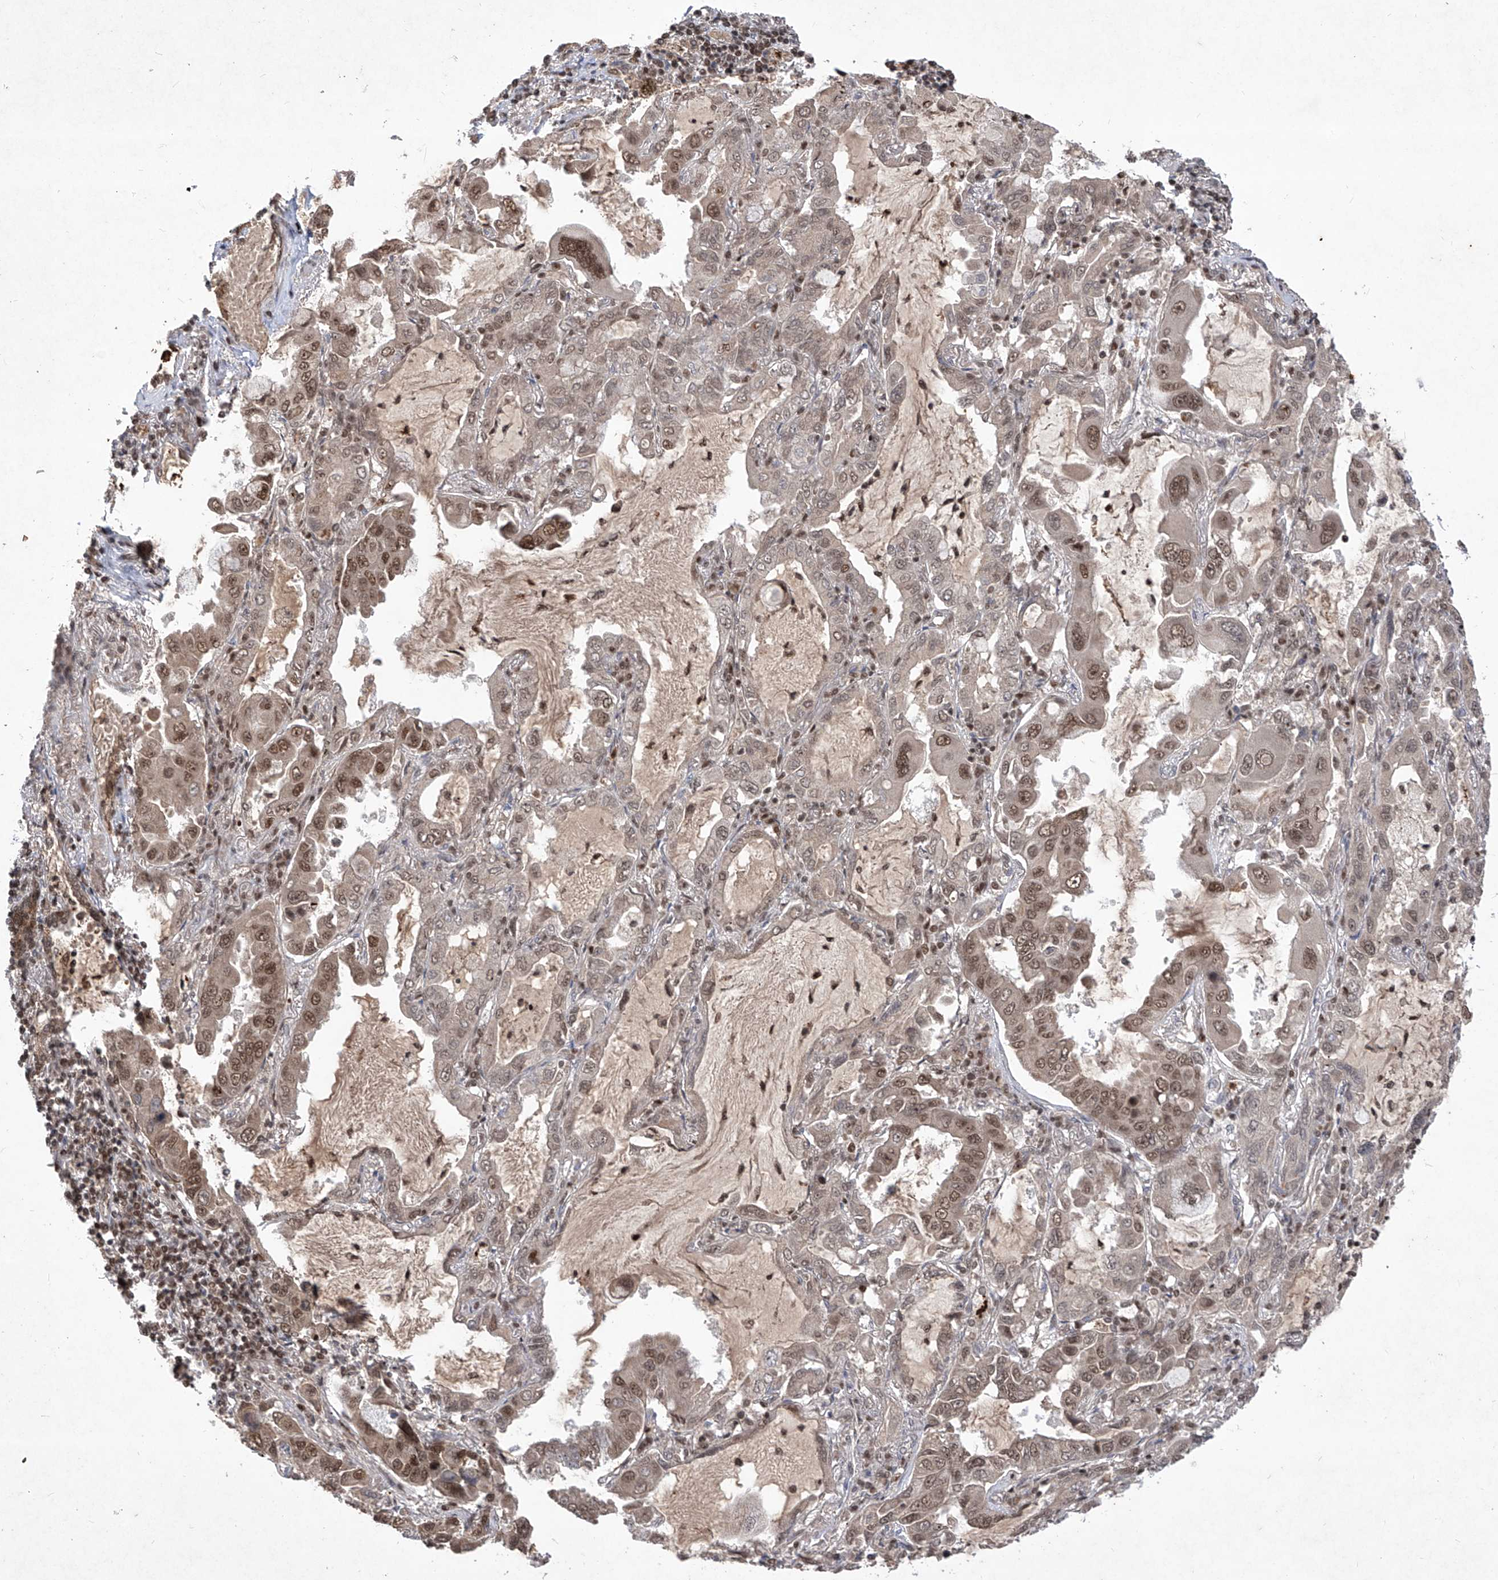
{"staining": {"intensity": "moderate", "quantity": ">75%", "location": "nuclear"}, "tissue": "lung cancer", "cell_type": "Tumor cells", "image_type": "cancer", "snomed": [{"axis": "morphology", "description": "Adenocarcinoma, NOS"}, {"axis": "topography", "description": "Lung"}], "caption": "Immunohistochemical staining of lung cancer reveals medium levels of moderate nuclear protein expression in about >75% of tumor cells.", "gene": "IRF2", "patient": {"sex": "male", "age": 64}}